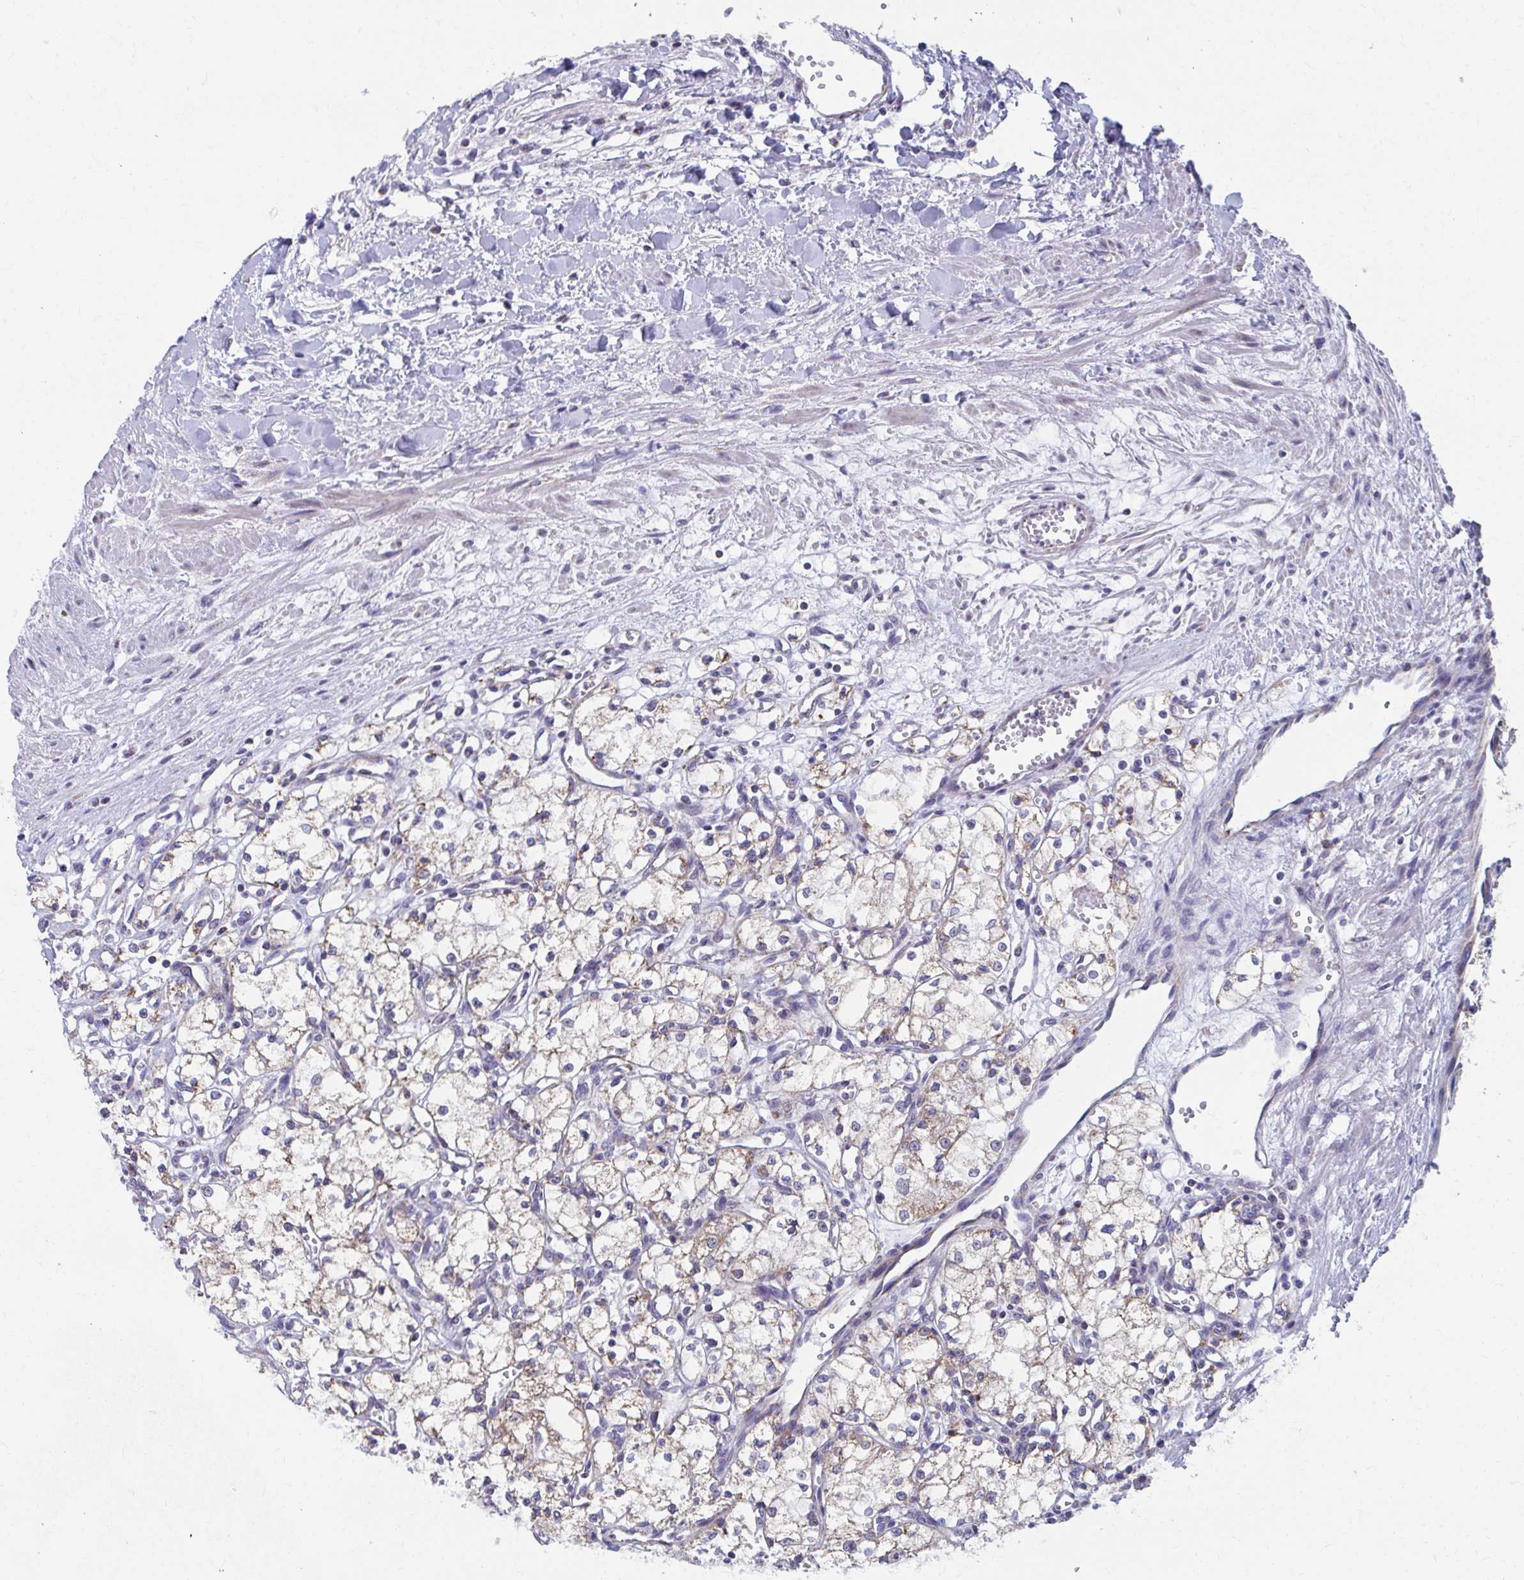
{"staining": {"intensity": "weak", "quantity": "<25%", "location": "cytoplasmic/membranous"}, "tissue": "renal cancer", "cell_type": "Tumor cells", "image_type": "cancer", "snomed": [{"axis": "morphology", "description": "Adenocarcinoma, NOS"}, {"axis": "topography", "description": "Kidney"}], "caption": "Immunohistochemistry of adenocarcinoma (renal) displays no positivity in tumor cells.", "gene": "RCC1L", "patient": {"sex": "male", "age": 59}}